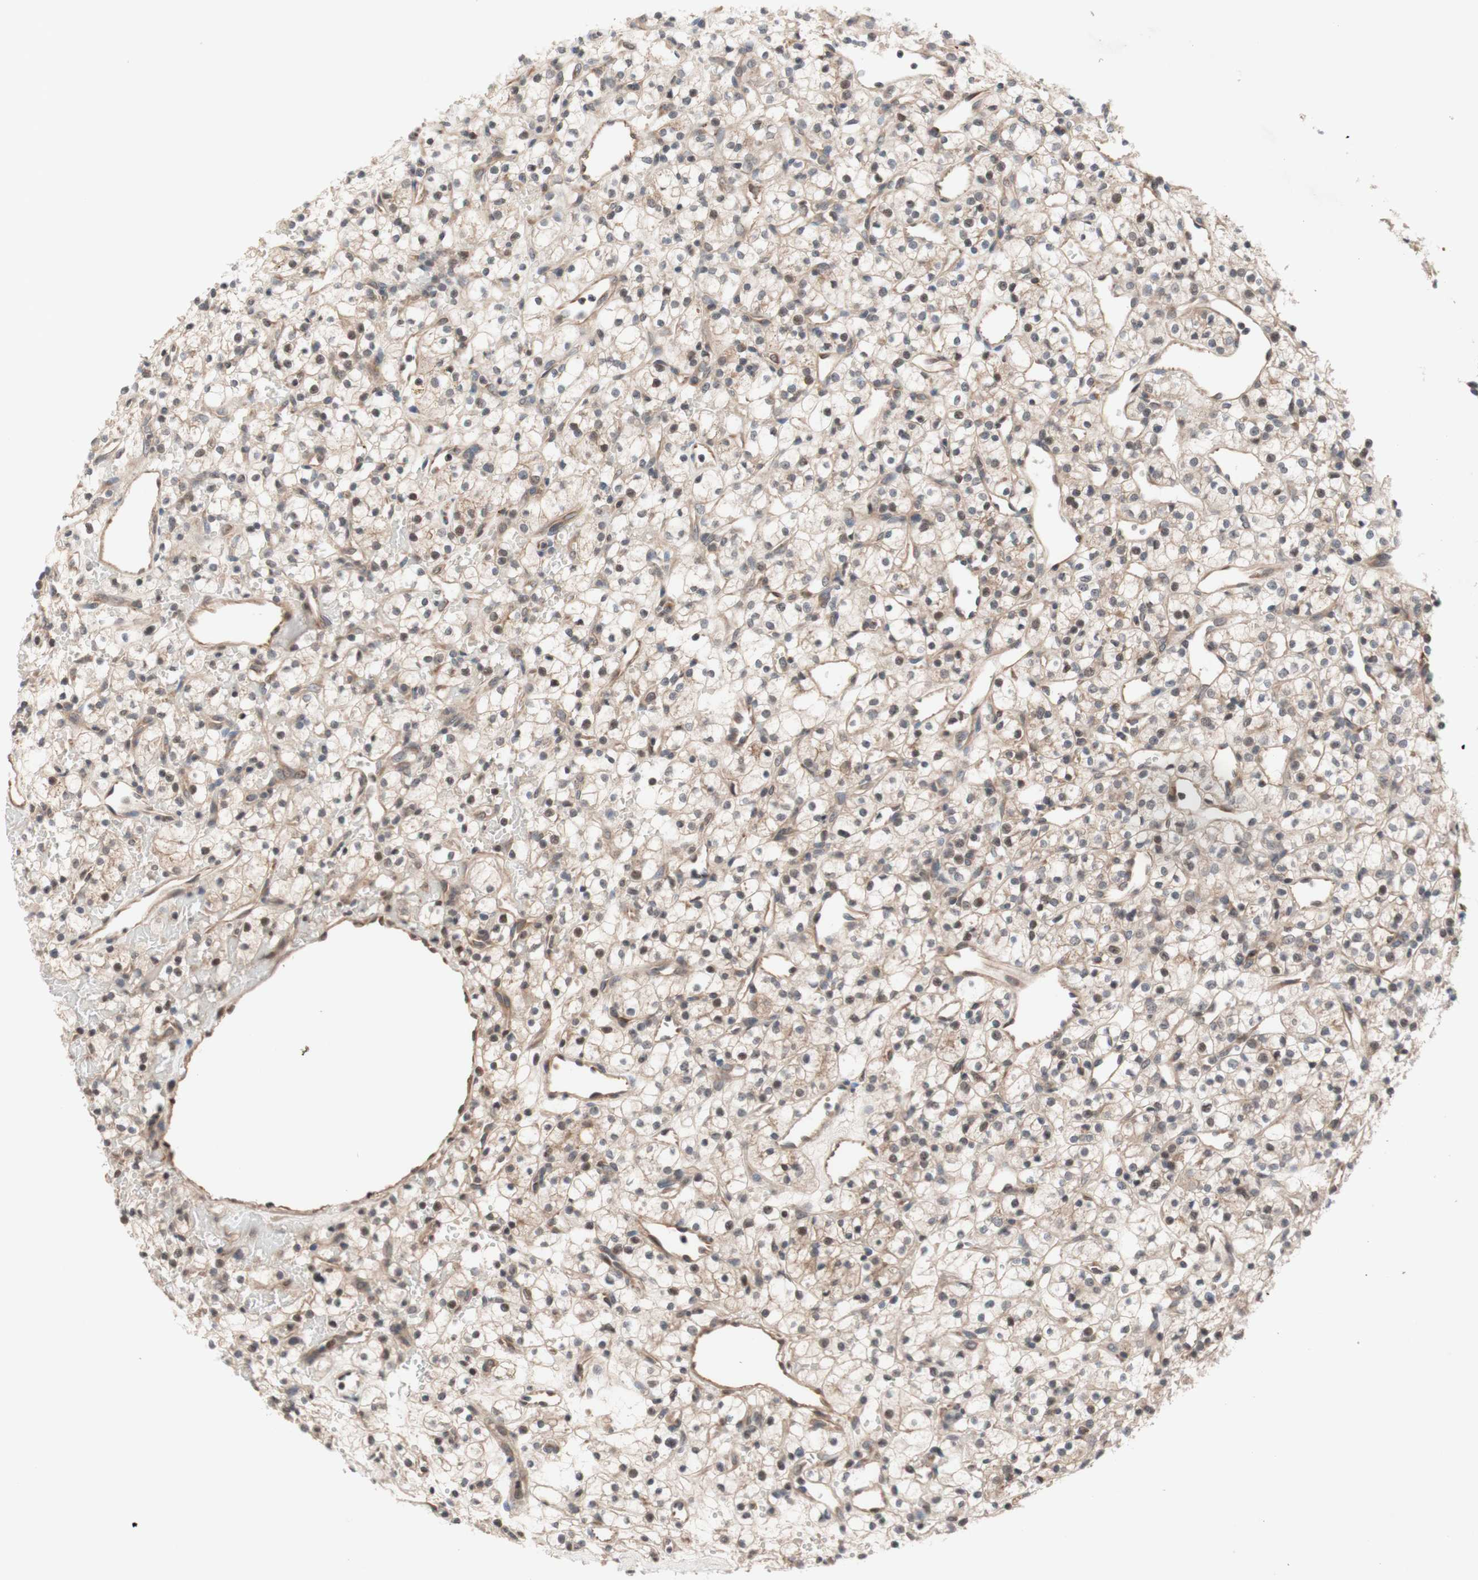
{"staining": {"intensity": "moderate", "quantity": ">75%", "location": "cytoplasmic/membranous,nuclear"}, "tissue": "renal cancer", "cell_type": "Tumor cells", "image_type": "cancer", "snomed": [{"axis": "morphology", "description": "Adenocarcinoma, NOS"}, {"axis": "topography", "description": "Kidney"}], "caption": "A photomicrograph of renal cancer (adenocarcinoma) stained for a protein shows moderate cytoplasmic/membranous and nuclear brown staining in tumor cells.", "gene": "CD55", "patient": {"sex": "female", "age": 60}}